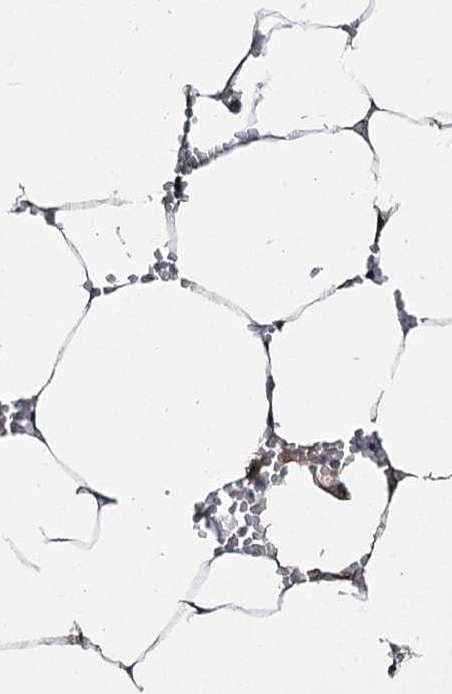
{"staining": {"intensity": "moderate", "quantity": "<25%", "location": "cytoplasmic/membranous"}, "tissue": "bone marrow", "cell_type": "Hematopoietic cells", "image_type": "normal", "snomed": [{"axis": "morphology", "description": "Normal tissue, NOS"}, {"axis": "topography", "description": "Bone marrow"}], "caption": "Protein analysis of normal bone marrow shows moderate cytoplasmic/membranous staining in approximately <25% of hematopoietic cells.", "gene": "ADCY2", "patient": {"sex": "male", "age": 70}}